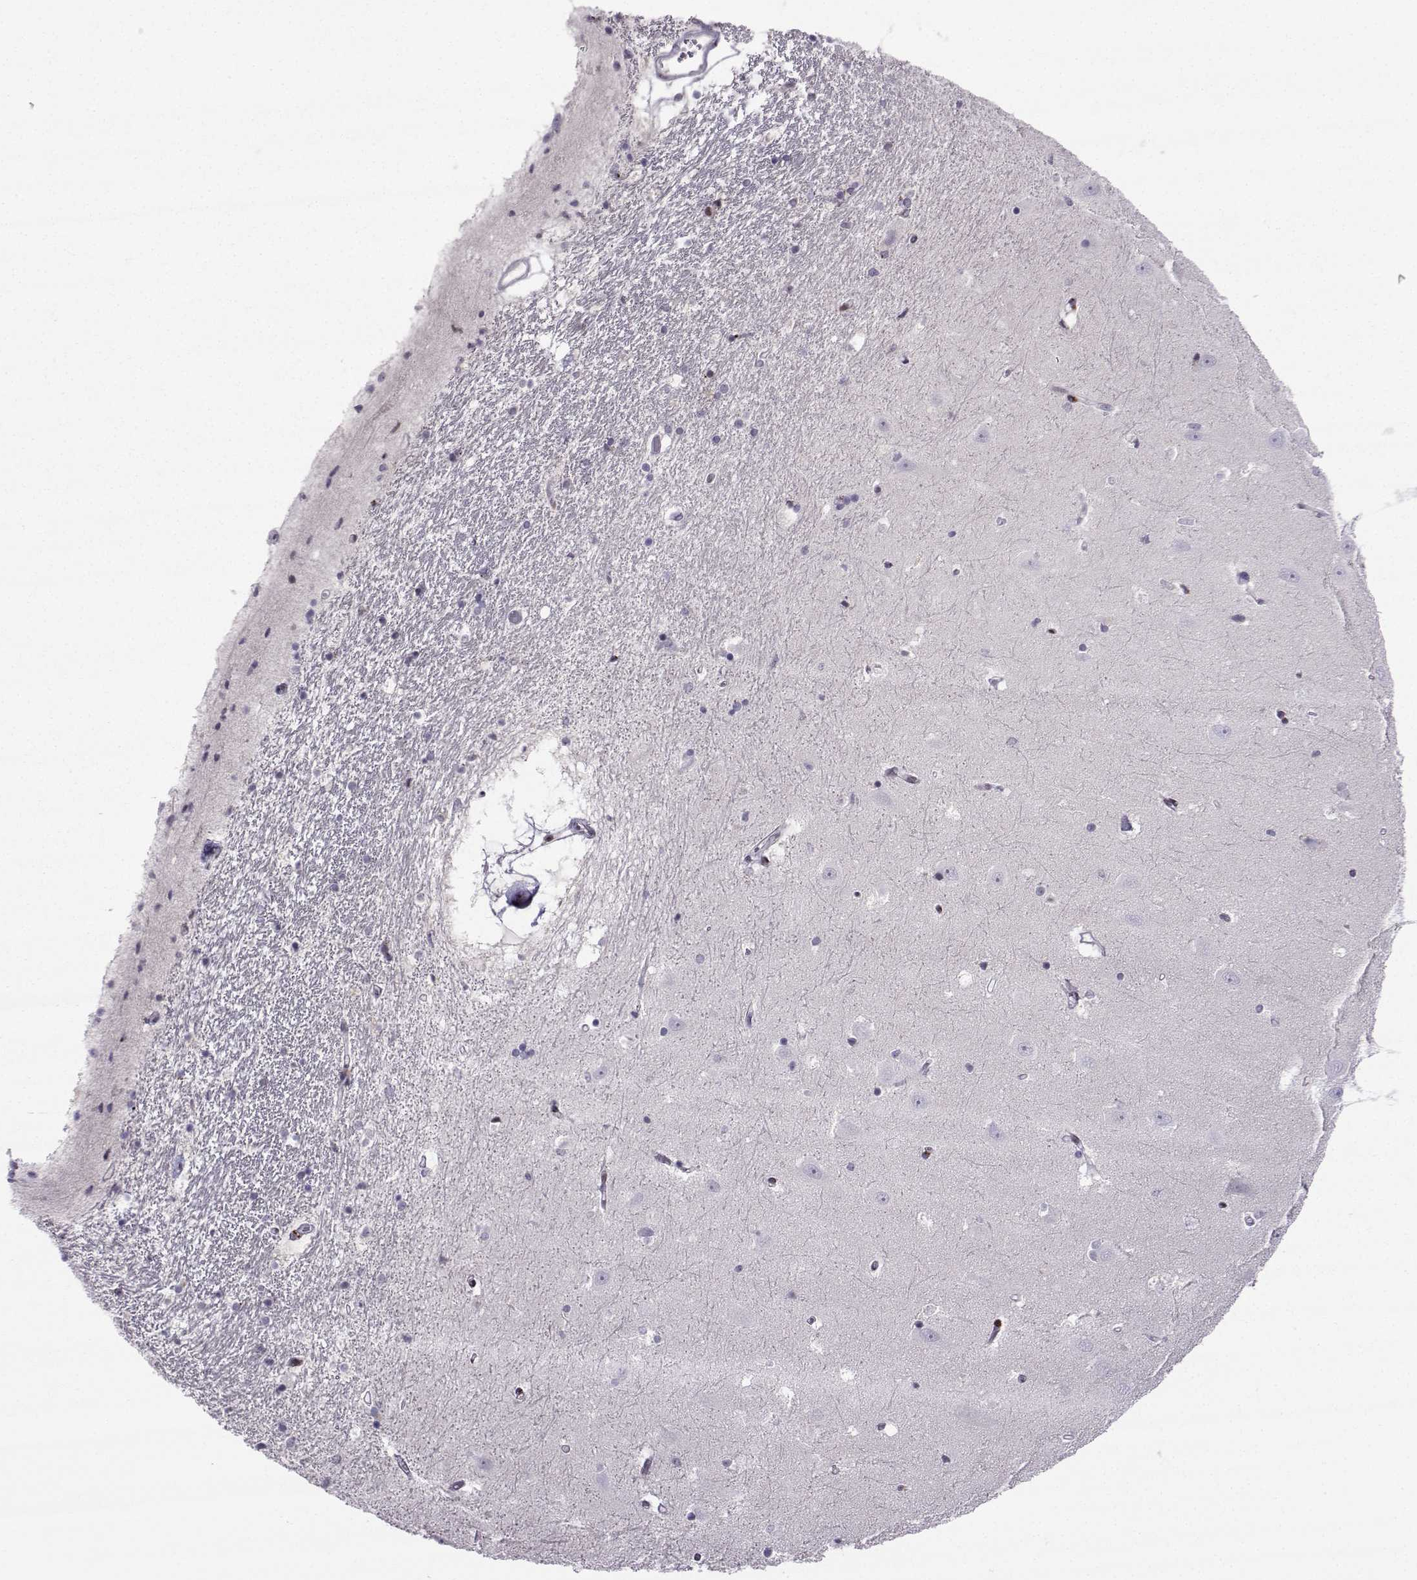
{"staining": {"intensity": "negative", "quantity": "none", "location": "none"}, "tissue": "hippocampus", "cell_type": "Glial cells", "image_type": "normal", "snomed": [{"axis": "morphology", "description": "Normal tissue, NOS"}, {"axis": "topography", "description": "Hippocampus"}], "caption": "Image shows no protein positivity in glial cells of normal hippocampus.", "gene": "ZNF19", "patient": {"sex": "male", "age": 44}}